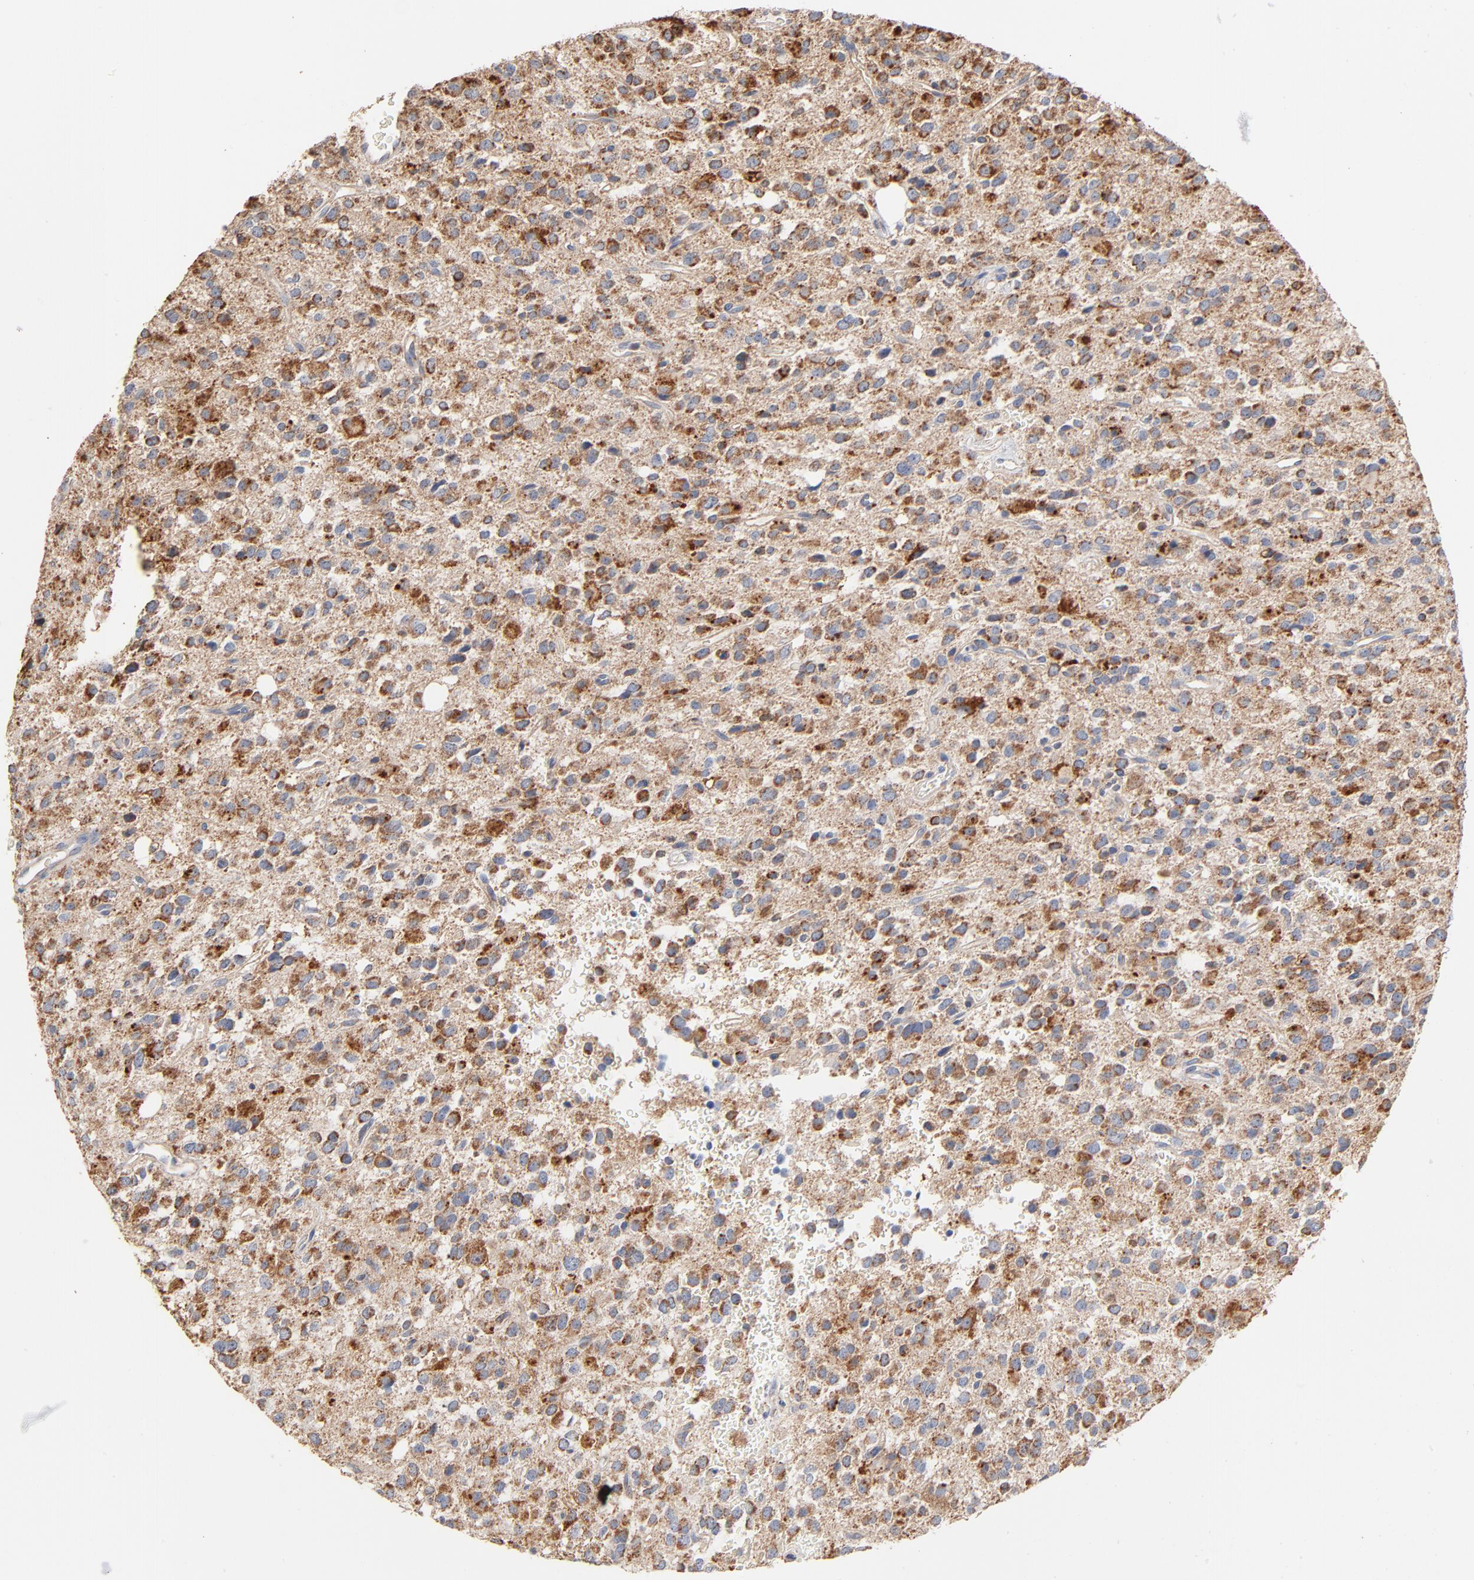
{"staining": {"intensity": "strong", "quantity": ">75%", "location": "cytoplasmic/membranous"}, "tissue": "glioma", "cell_type": "Tumor cells", "image_type": "cancer", "snomed": [{"axis": "morphology", "description": "Glioma, malignant, High grade"}, {"axis": "topography", "description": "Brain"}], "caption": "Tumor cells reveal strong cytoplasmic/membranous staining in about >75% of cells in glioma.", "gene": "UQCRC1", "patient": {"sex": "male", "age": 47}}